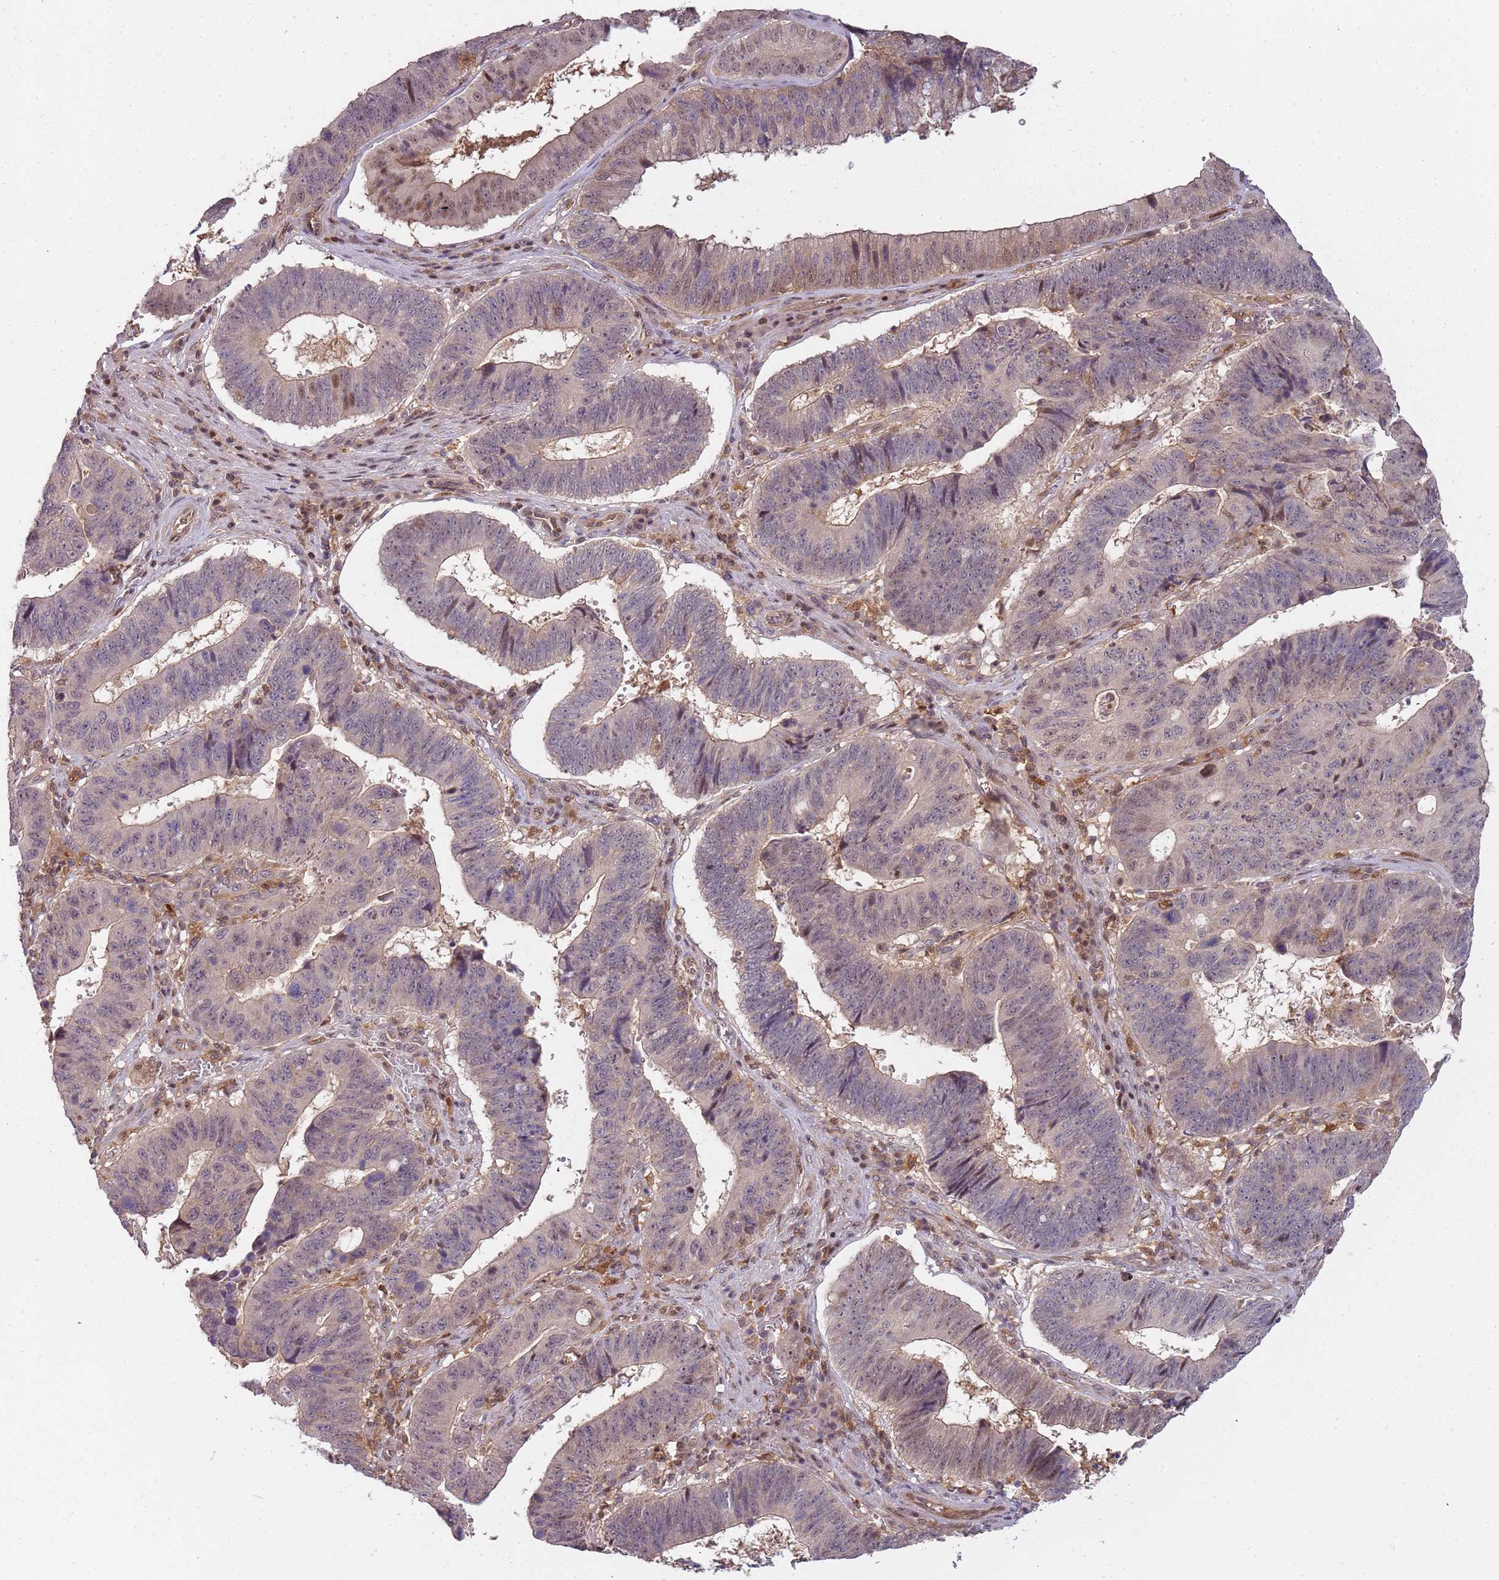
{"staining": {"intensity": "moderate", "quantity": "25%-75%", "location": "cytoplasmic/membranous,nuclear"}, "tissue": "stomach cancer", "cell_type": "Tumor cells", "image_type": "cancer", "snomed": [{"axis": "morphology", "description": "Adenocarcinoma, NOS"}, {"axis": "topography", "description": "Stomach"}], "caption": "This is an image of IHC staining of adenocarcinoma (stomach), which shows moderate expression in the cytoplasmic/membranous and nuclear of tumor cells.", "gene": "GSTO2", "patient": {"sex": "male", "age": 59}}